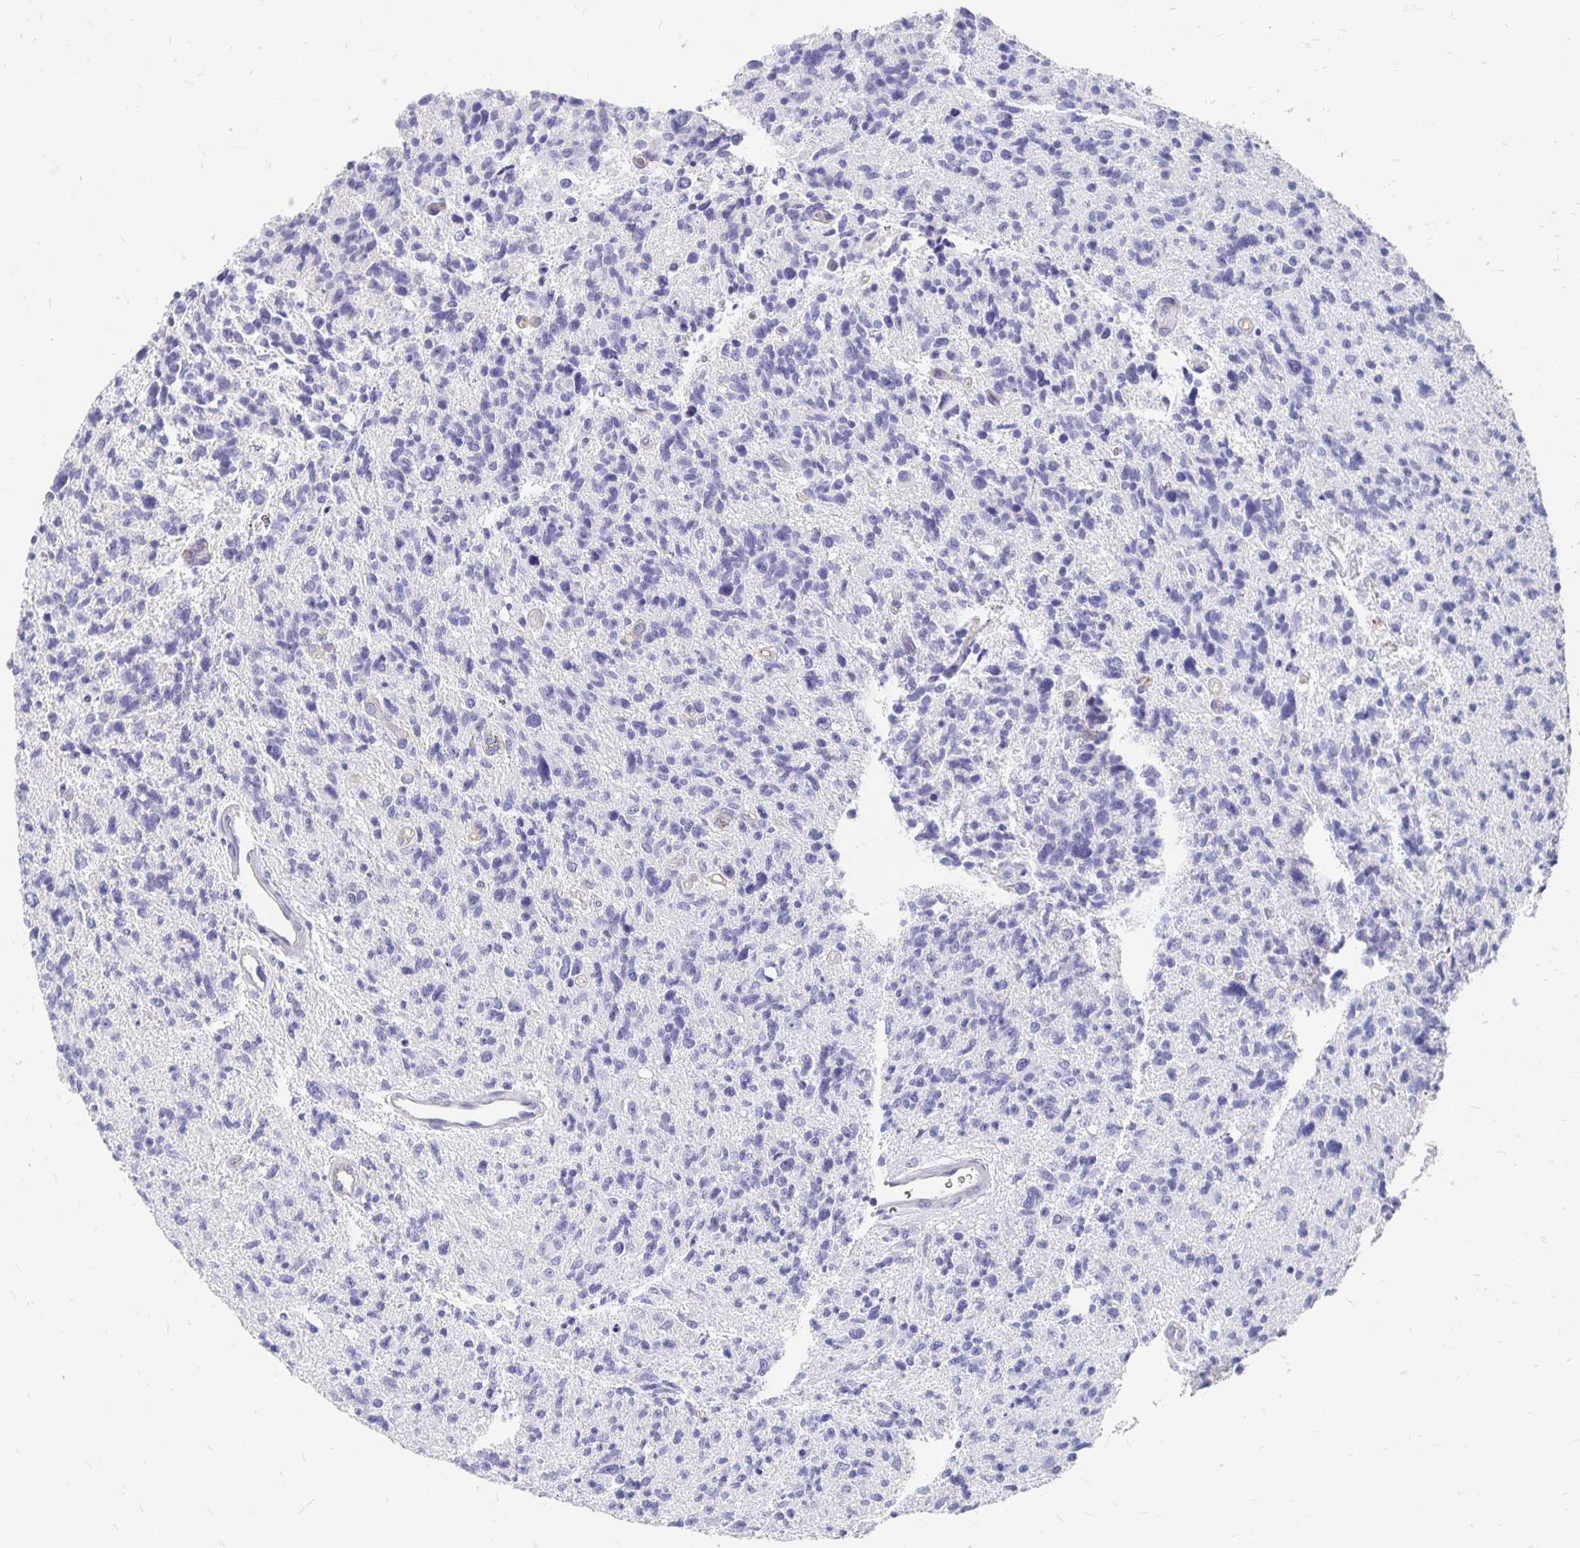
{"staining": {"intensity": "negative", "quantity": "none", "location": "none"}, "tissue": "glioma", "cell_type": "Tumor cells", "image_type": "cancer", "snomed": [{"axis": "morphology", "description": "Glioma, malignant, High grade"}, {"axis": "topography", "description": "Brain"}], "caption": "IHC of human malignant glioma (high-grade) reveals no positivity in tumor cells.", "gene": "APOB", "patient": {"sex": "male", "age": 29}}